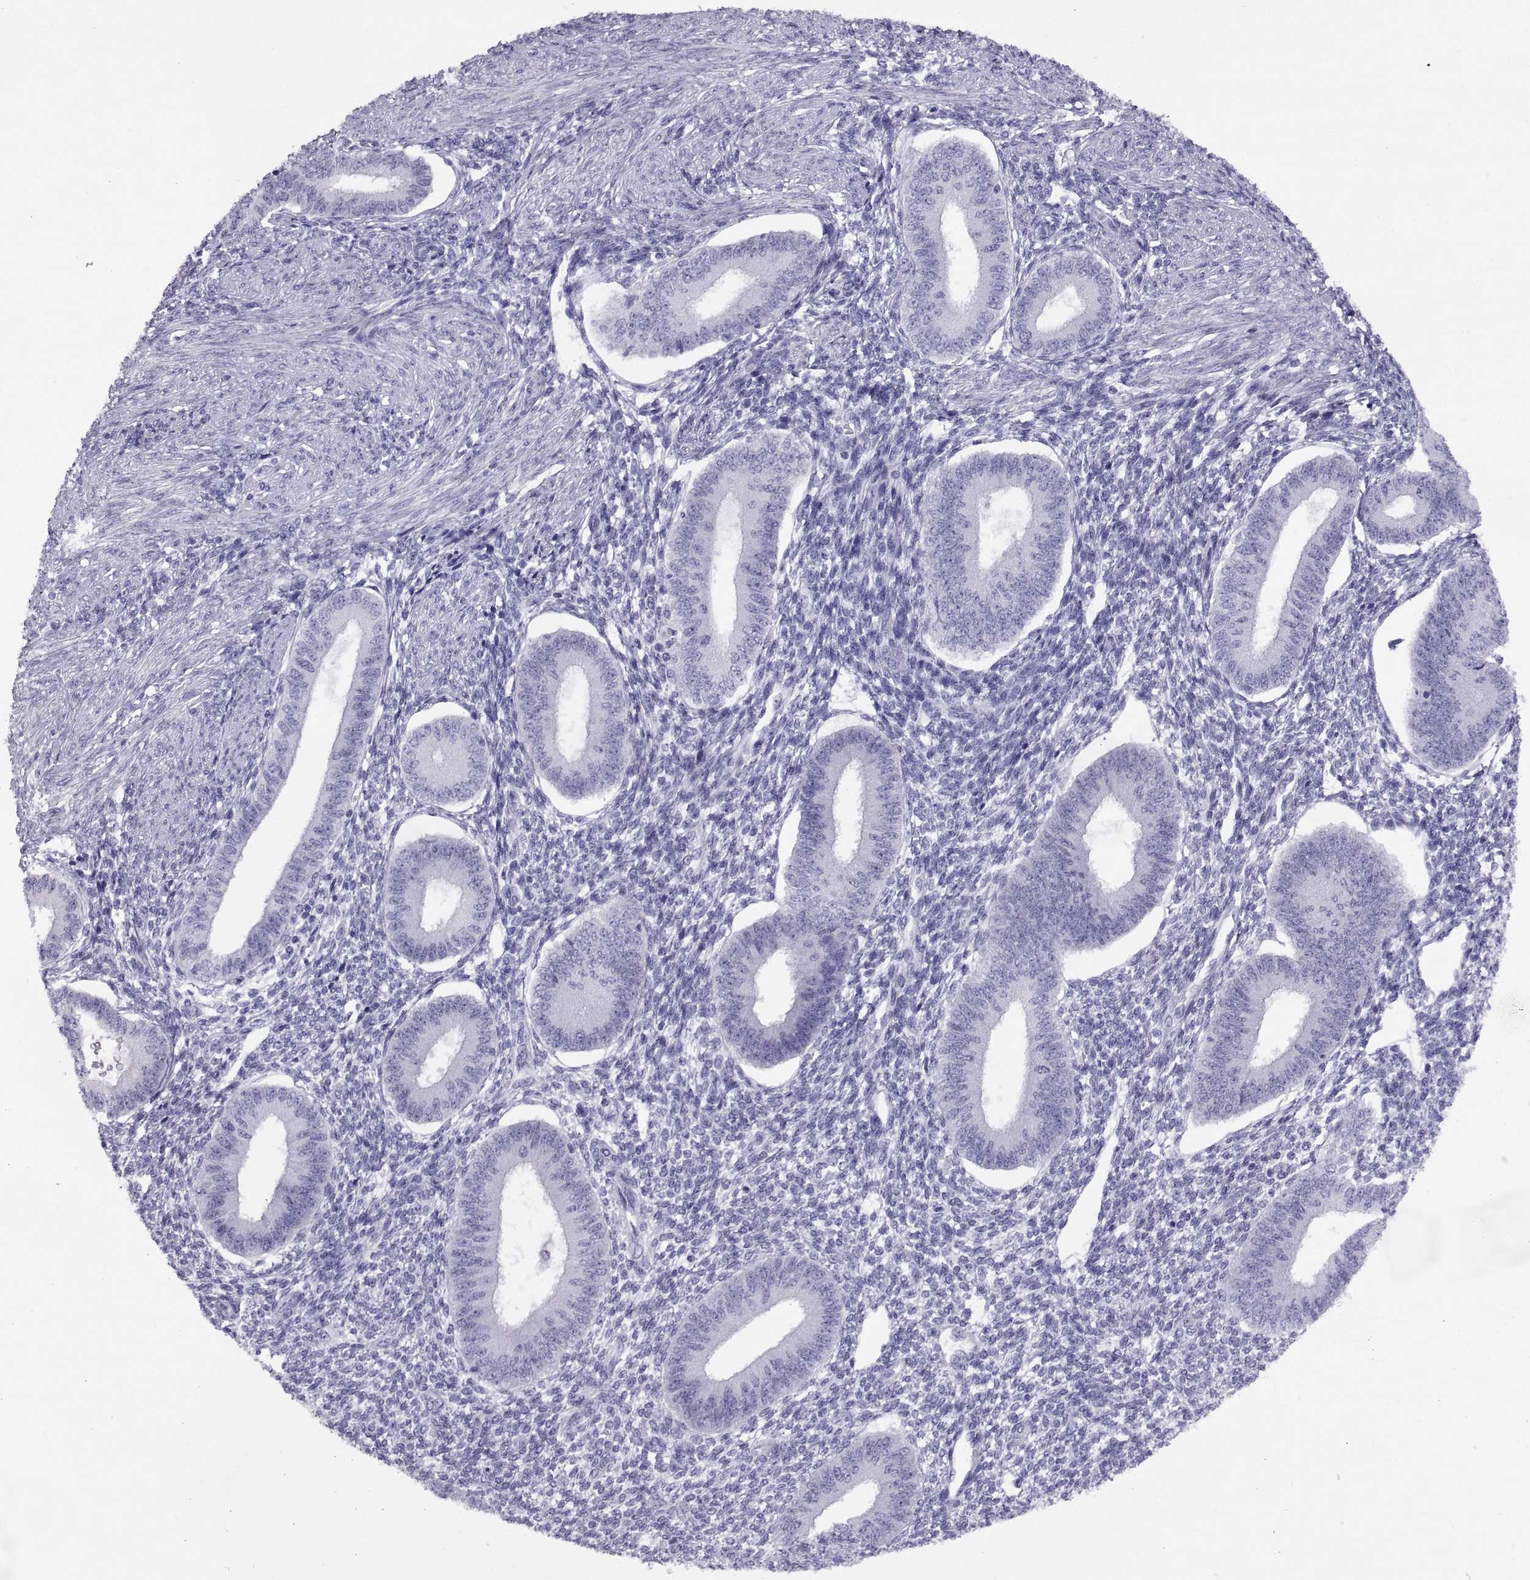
{"staining": {"intensity": "negative", "quantity": "none", "location": "none"}, "tissue": "endometrium", "cell_type": "Cells in endometrial stroma", "image_type": "normal", "snomed": [{"axis": "morphology", "description": "Normal tissue, NOS"}, {"axis": "topography", "description": "Endometrium"}], "caption": "IHC of benign endometrium displays no expression in cells in endometrial stroma.", "gene": "RGS20", "patient": {"sex": "female", "age": 39}}